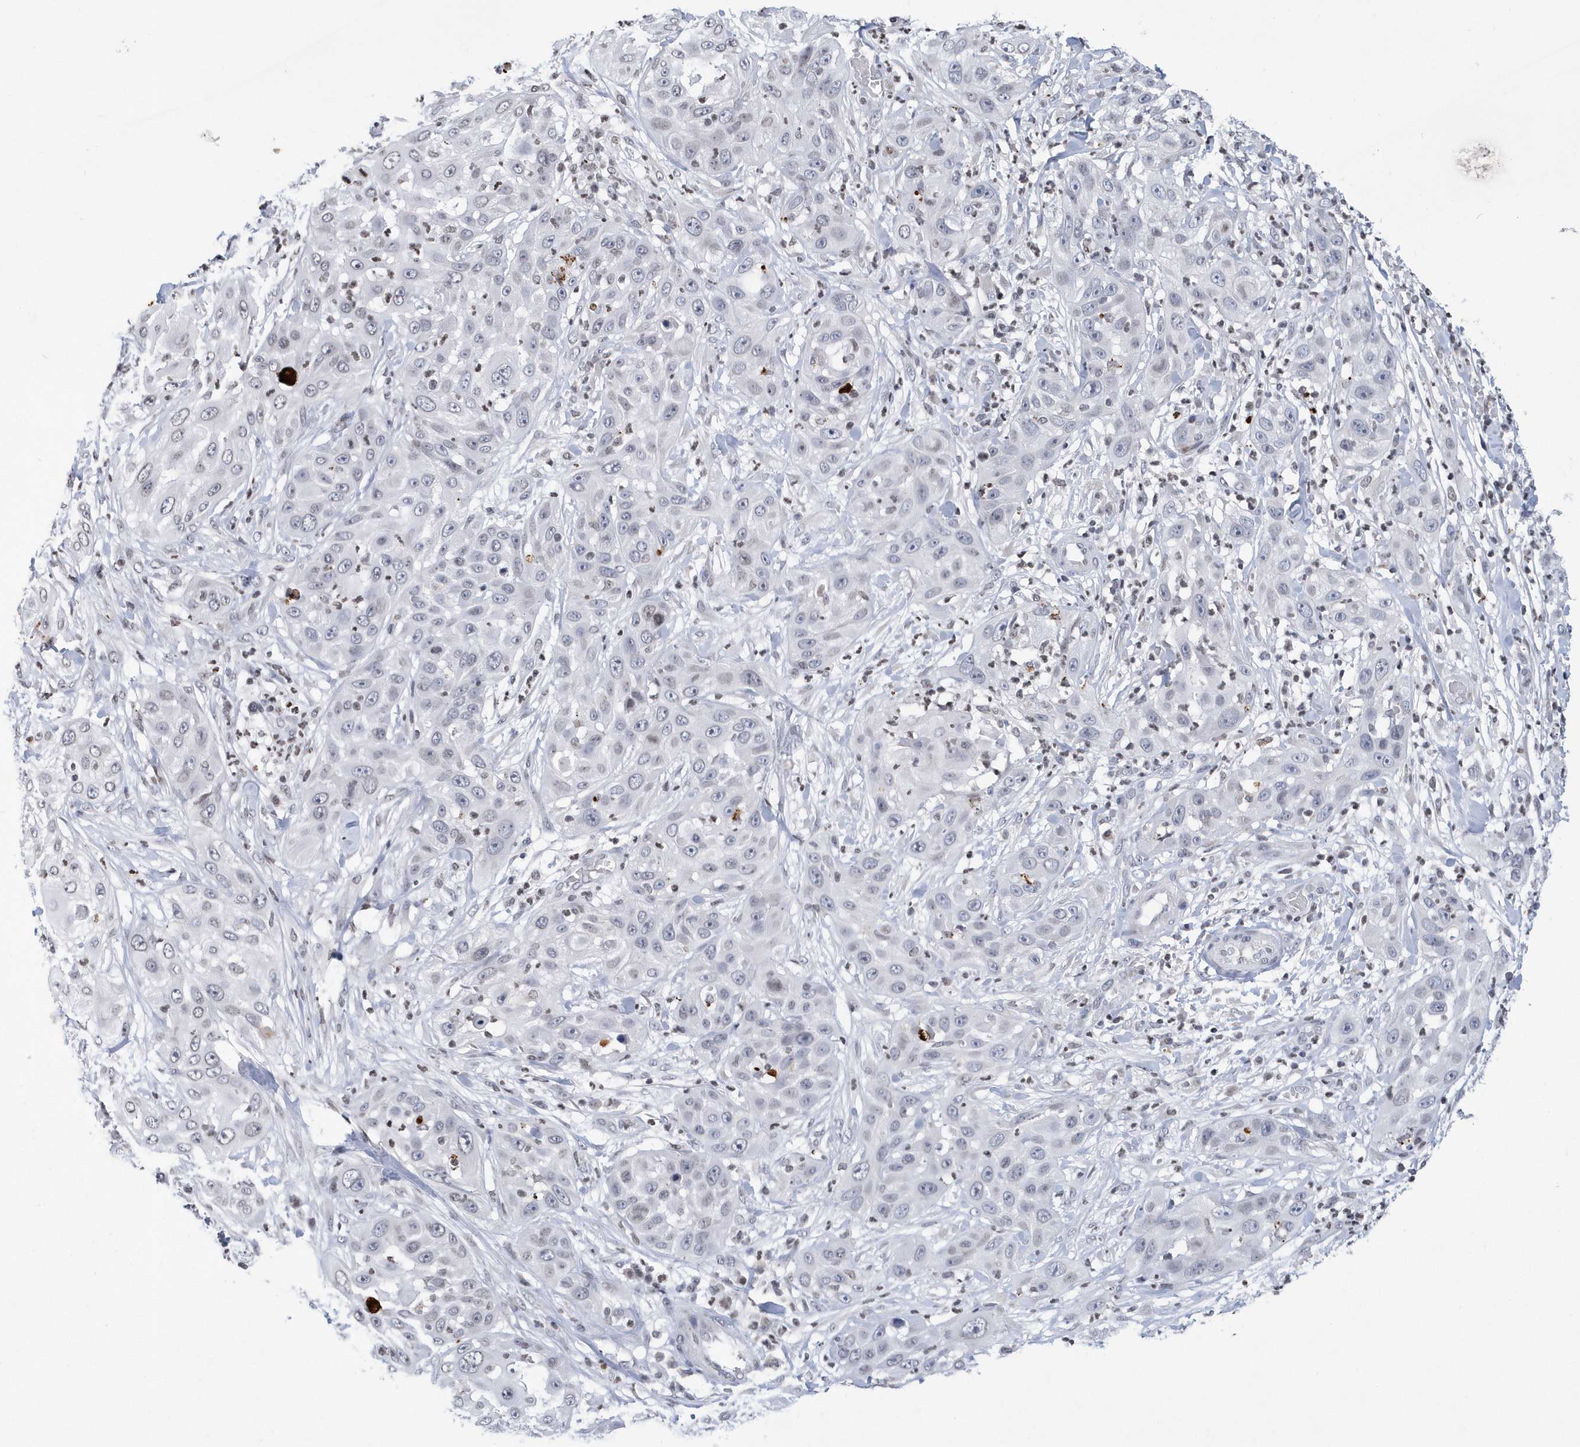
{"staining": {"intensity": "negative", "quantity": "none", "location": "none"}, "tissue": "skin cancer", "cell_type": "Tumor cells", "image_type": "cancer", "snomed": [{"axis": "morphology", "description": "Squamous cell carcinoma, NOS"}, {"axis": "topography", "description": "Skin"}], "caption": "Human skin cancer stained for a protein using immunohistochemistry (IHC) demonstrates no positivity in tumor cells.", "gene": "VWA5B2", "patient": {"sex": "female", "age": 44}}